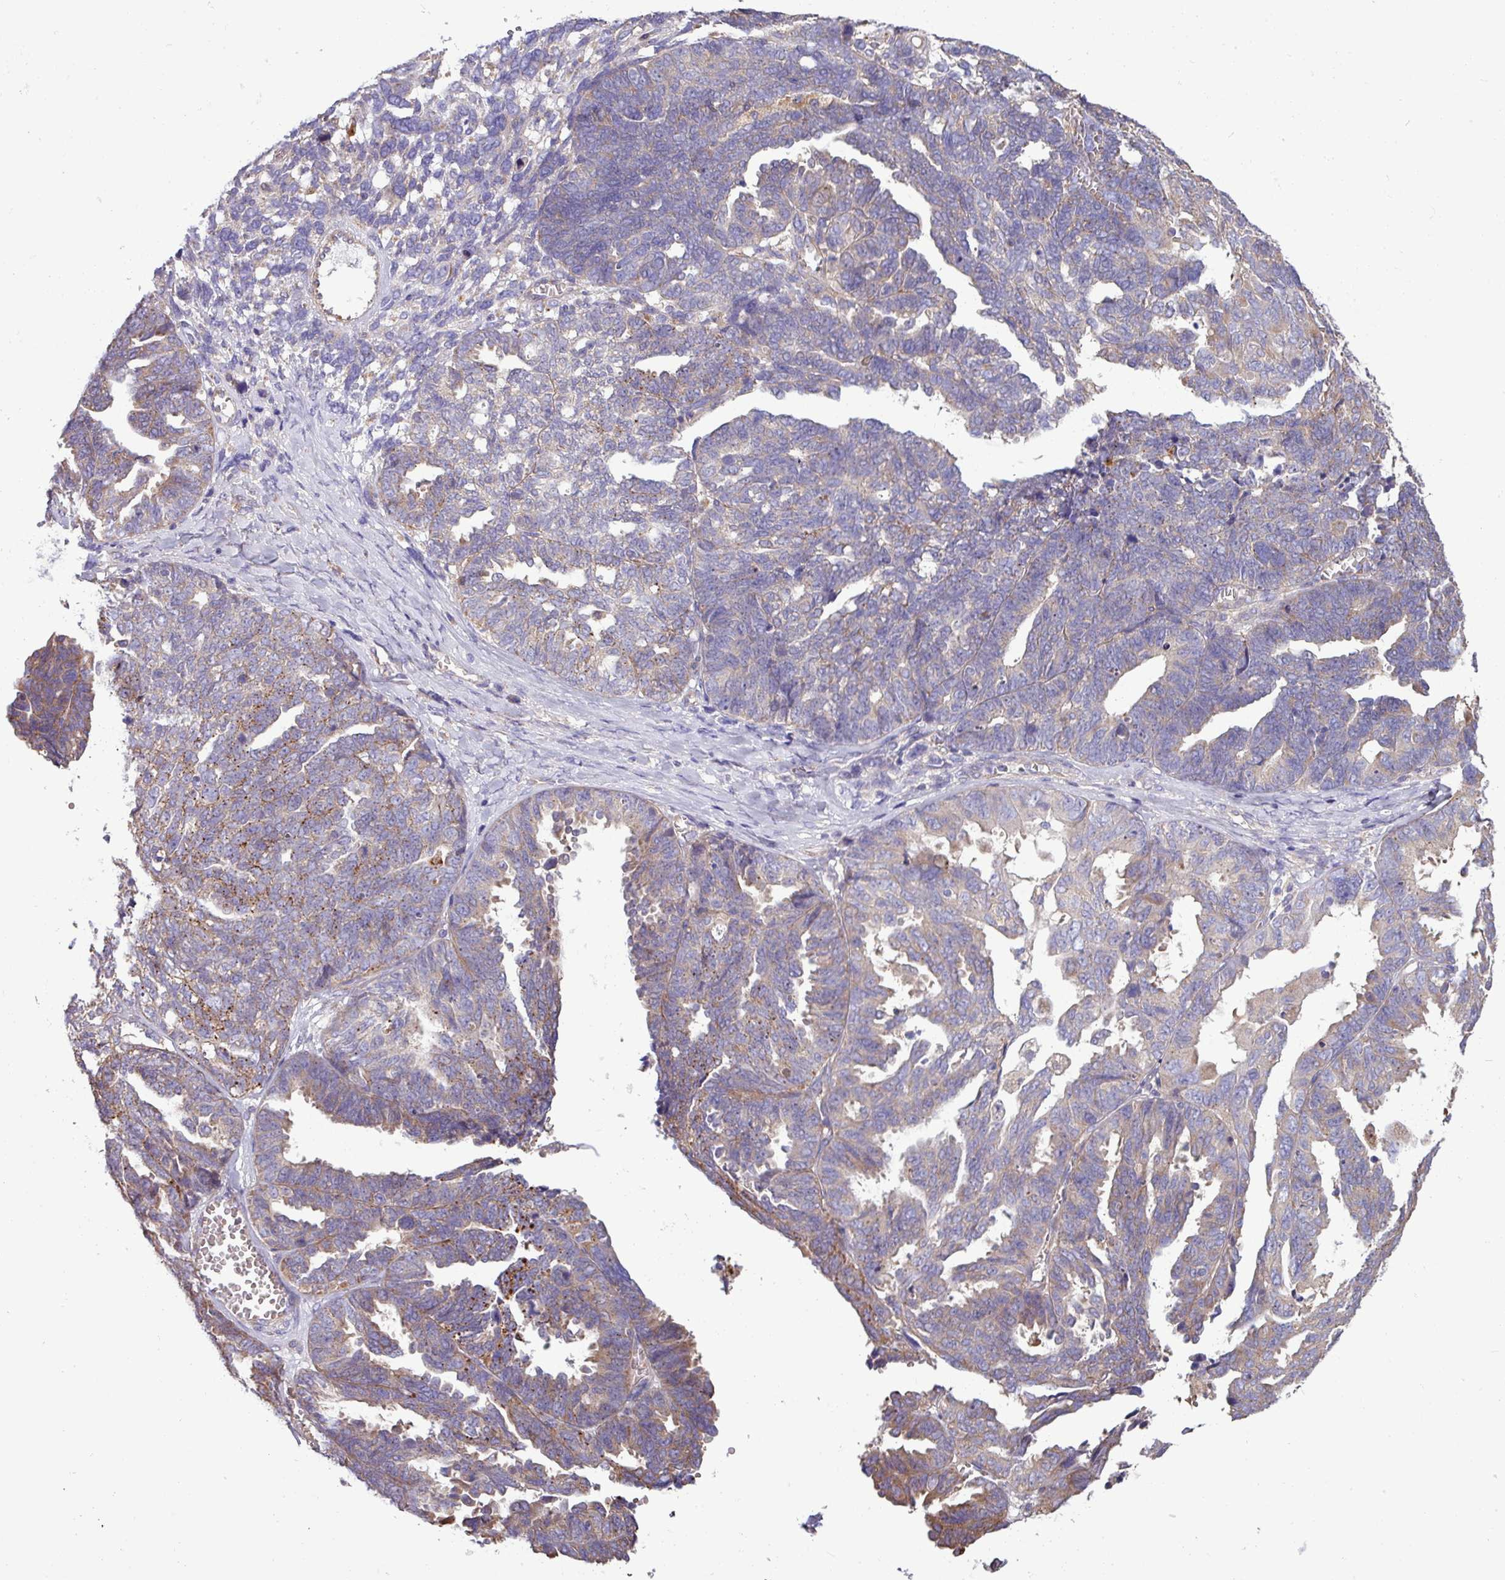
{"staining": {"intensity": "moderate", "quantity": "25%-75%", "location": "cytoplasmic/membranous"}, "tissue": "ovarian cancer", "cell_type": "Tumor cells", "image_type": "cancer", "snomed": [{"axis": "morphology", "description": "Cystadenocarcinoma, serous, NOS"}, {"axis": "topography", "description": "Ovary"}], "caption": "Tumor cells demonstrate medium levels of moderate cytoplasmic/membranous positivity in approximately 25%-75% of cells in ovarian cancer. (IHC, brightfield microscopy, high magnification).", "gene": "PPM1J", "patient": {"sex": "female", "age": 79}}